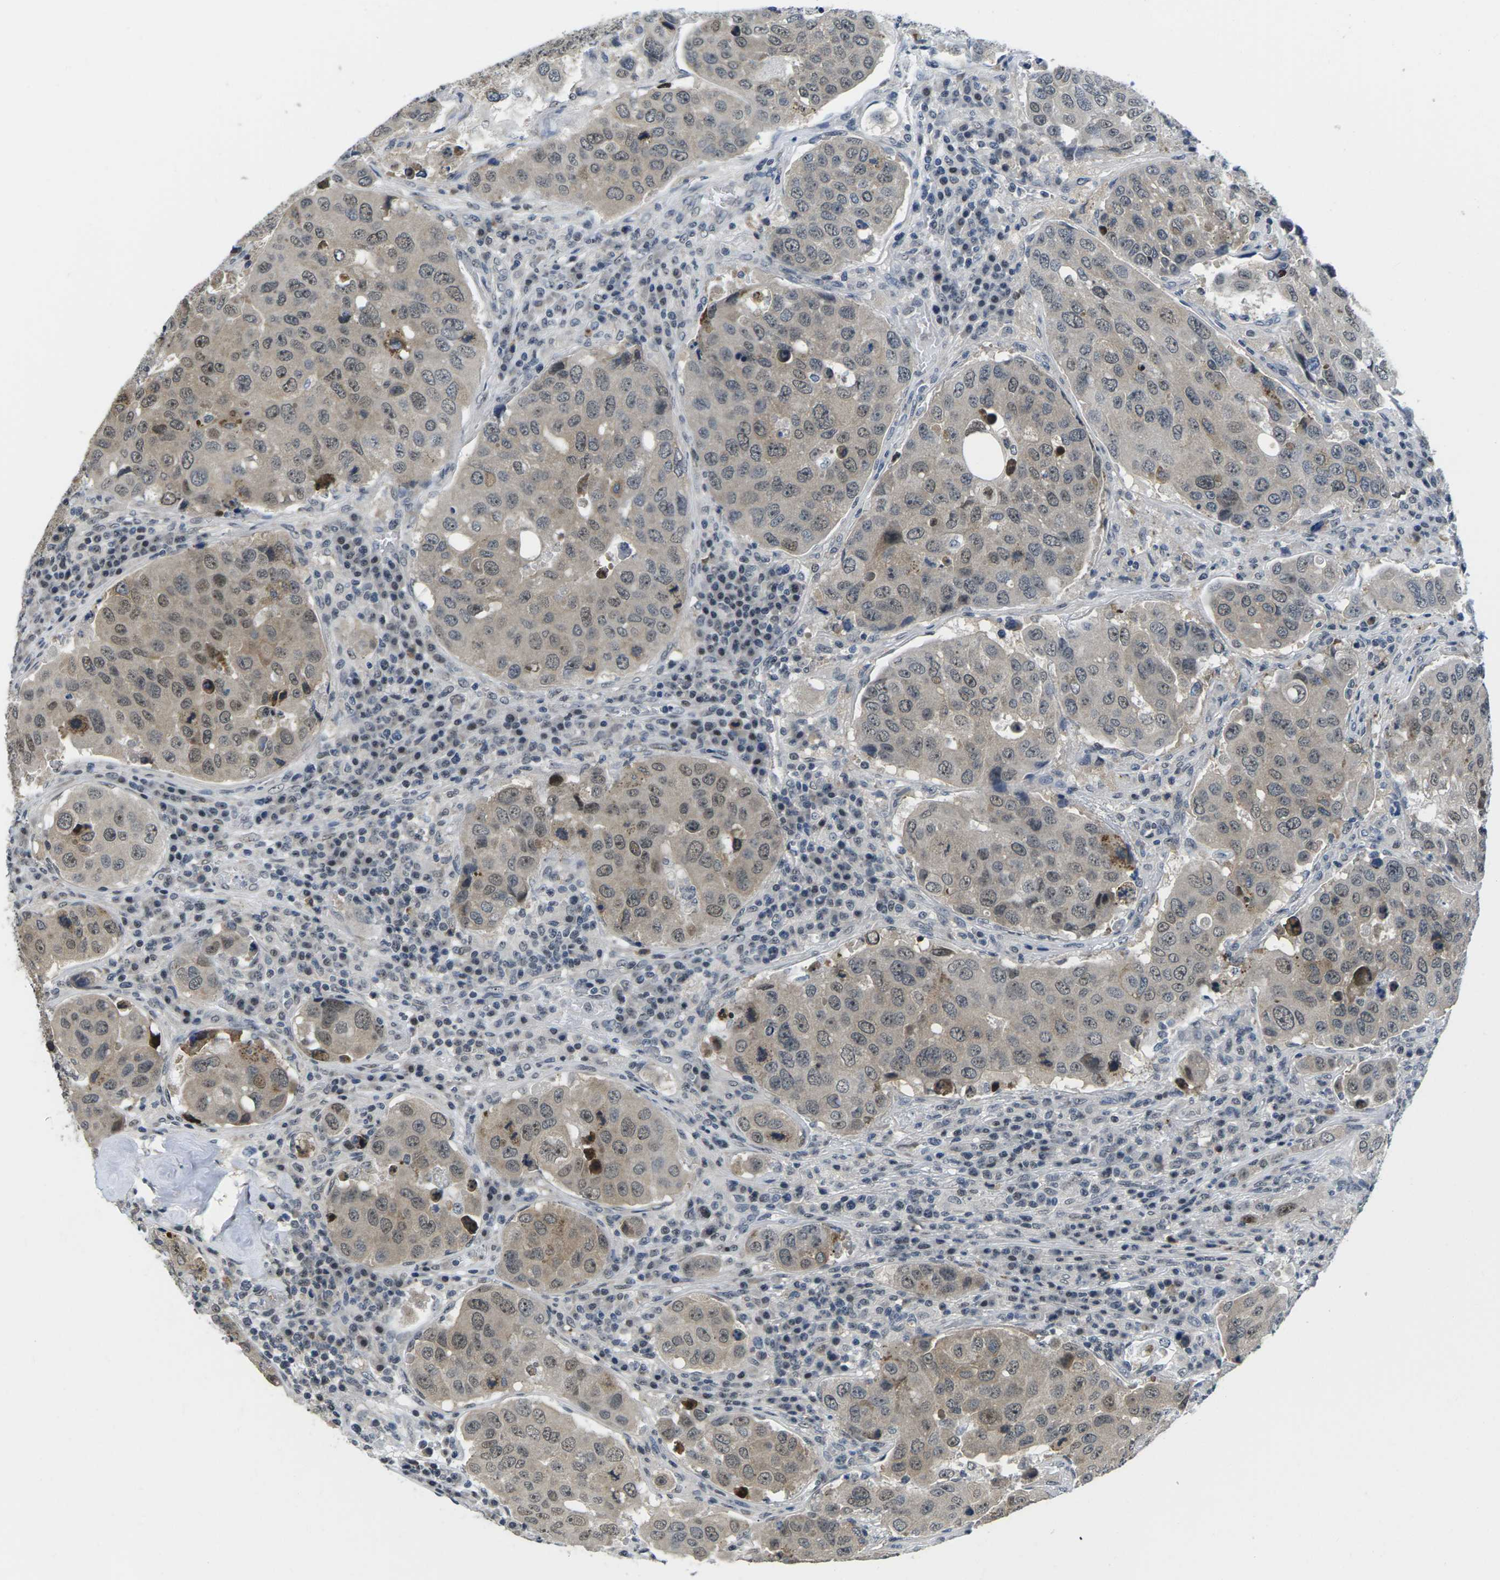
{"staining": {"intensity": "weak", "quantity": ">75%", "location": "cytoplasmic/membranous,nuclear"}, "tissue": "urothelial cancer", "cell_type": "Tumor cells", "image_type": "cancer", "snomed": [{"axis": "morphology", "description": "Urothelial carcinoma, High grade"}, {"axis": "topography", "description": "Lymph node"}, {"axis": "topography", "description": "Urinary bladder"}], "caption": "Tumor cells show weak cytoplasmic/membranous and nuclear expression in about >75% of cells in urothelial cancer.", "gene": "NSRP1", "patient": {"sex": "male", "age": 51}}